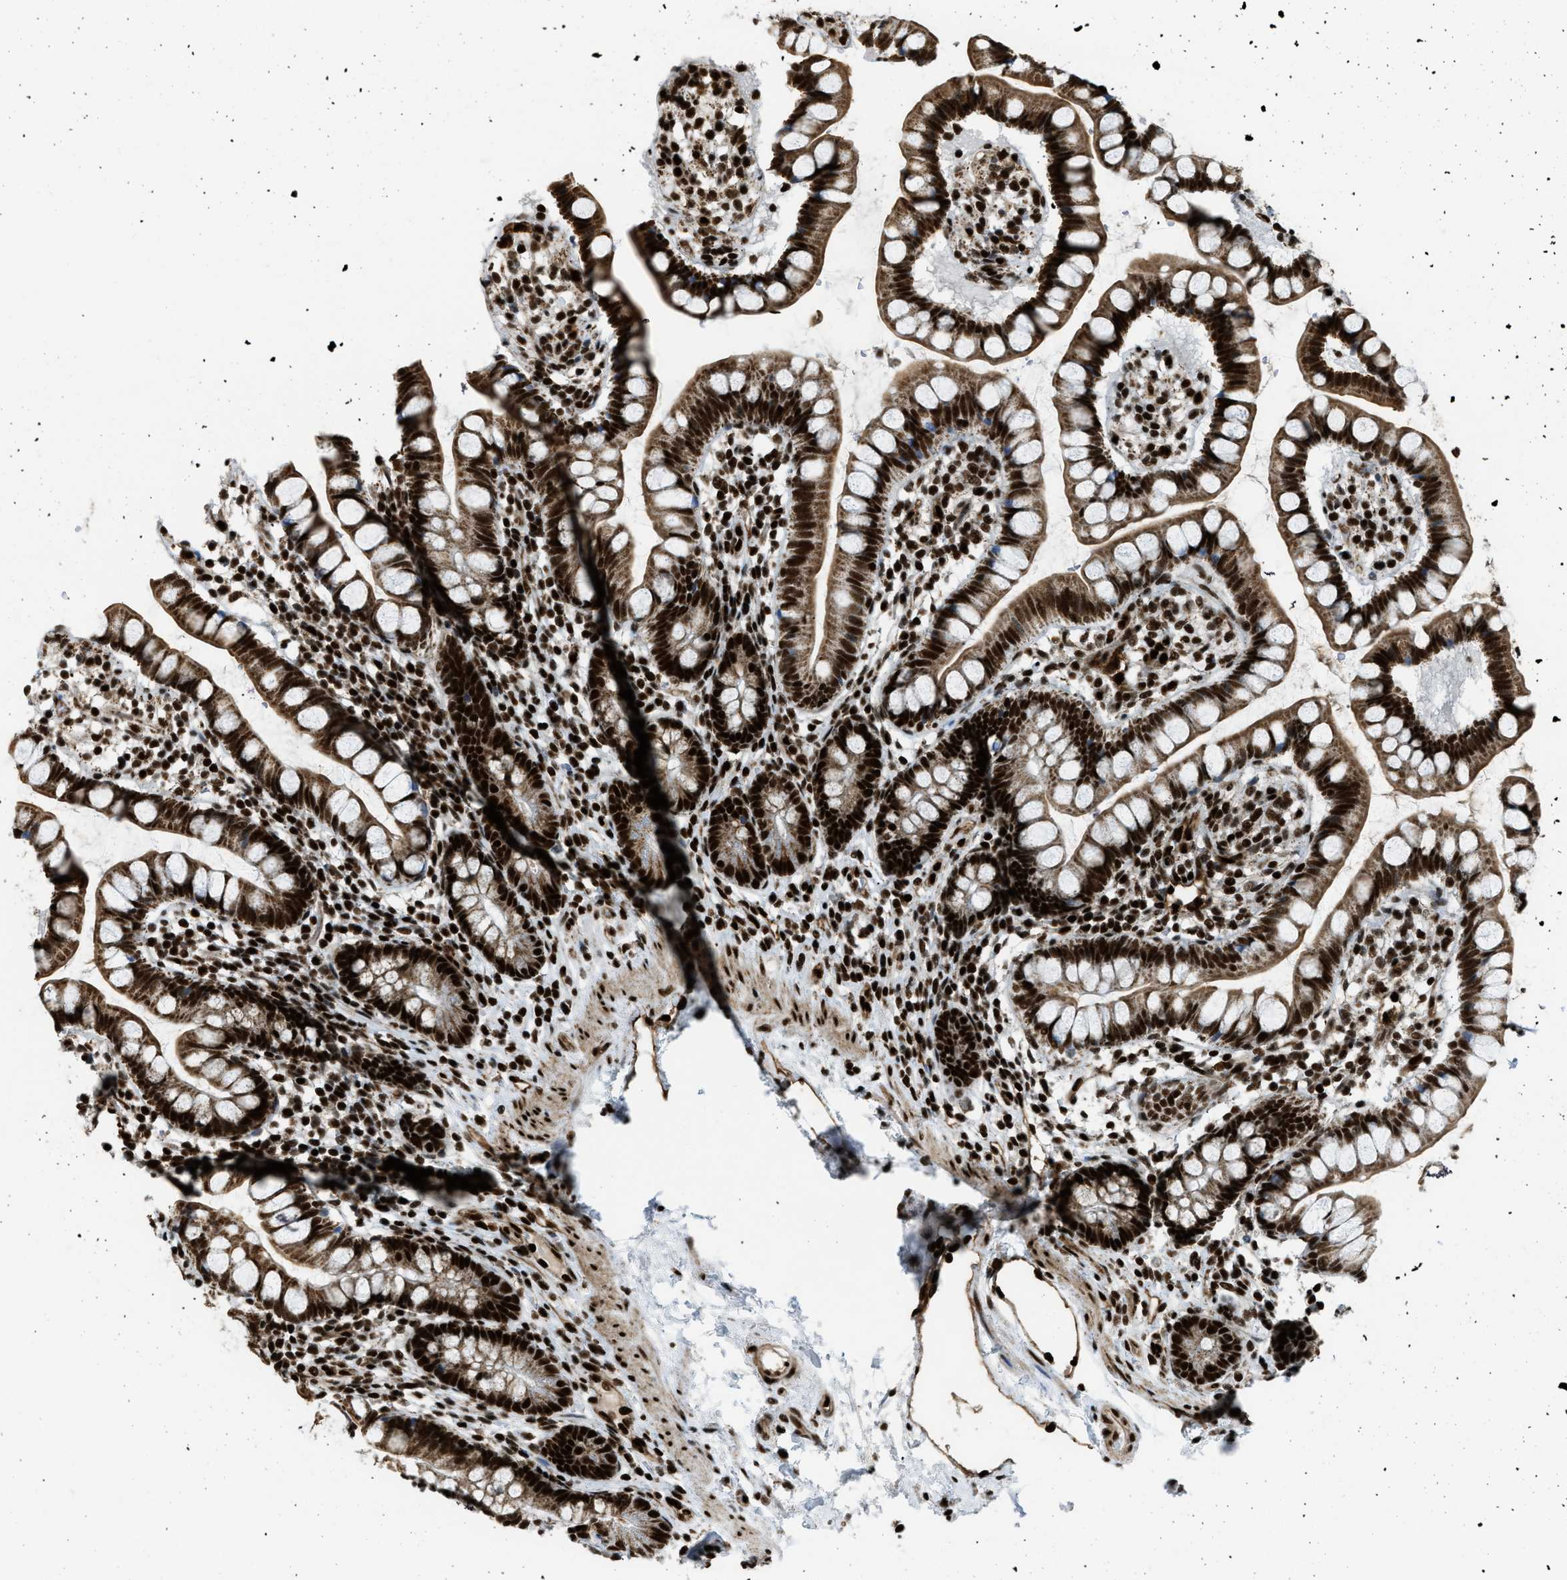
{"staining": {"intensity": "strong", "quantity": ">75%", "location": "cytoplasmic/membranous,nuclear"}, "tissue": "small intestine", "cell_type": "Glandular cells", "image_type": "normal", "snomed": [{"axis": "morphology", "description": "Normal tissue, NOS"}, {"axis": "topography", "description": "Small intestine"}], "caption": "The immunohistochemical stain shows strong cytoplasmic/membranous,nuclear expression in glandular cells of benign small intestine. (DAB = brown stain, brightfield microscopy at high magnification).", "gene": "GABPB1", "patient": {"sex": "female", "age": 84}}